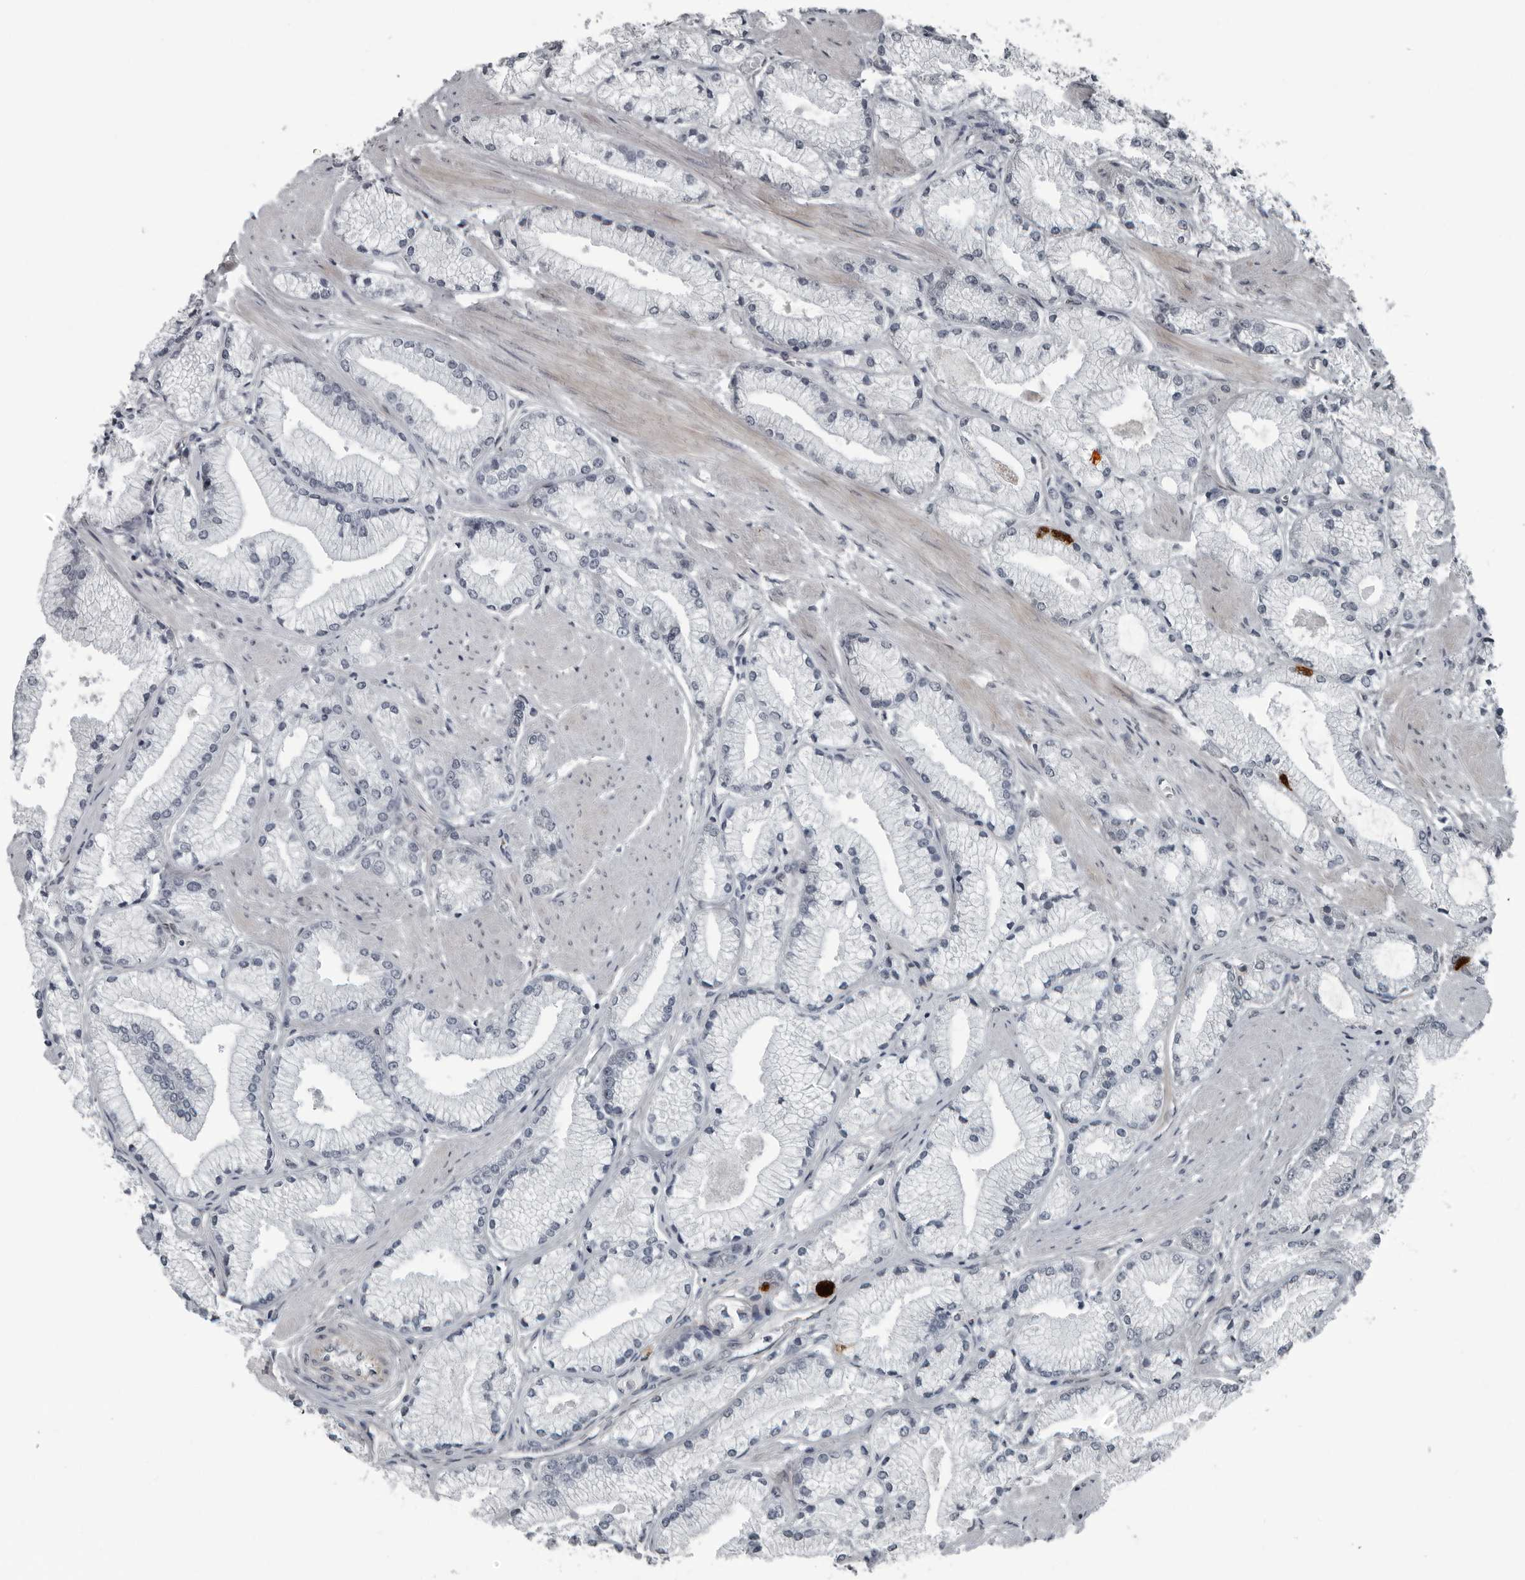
{"staining": {"intensity": "negative", "quantity": "none", "location": "none"}, "tissue": "prostate cancer", "cell_type": "Tumor cells", "image_type": "cancer", "snomed": [{"axis": "morphology", "description": "Adenocarcinoma, High grade"}, {"axis": "topography", "description": "Prostate"}], "caption": "IHC photomicrograph of neoplastic tissue: human prostate cancer stained with DAB (3,3'-diaminobenzidine) exhibits no significant protein expression in tumor cells. The staining is performed using DAB brown chromogen with nuclei counter-stained in using hematoxylin.", "gene": "FAM102B", "patient": {"sex": "male", "age": 50}}